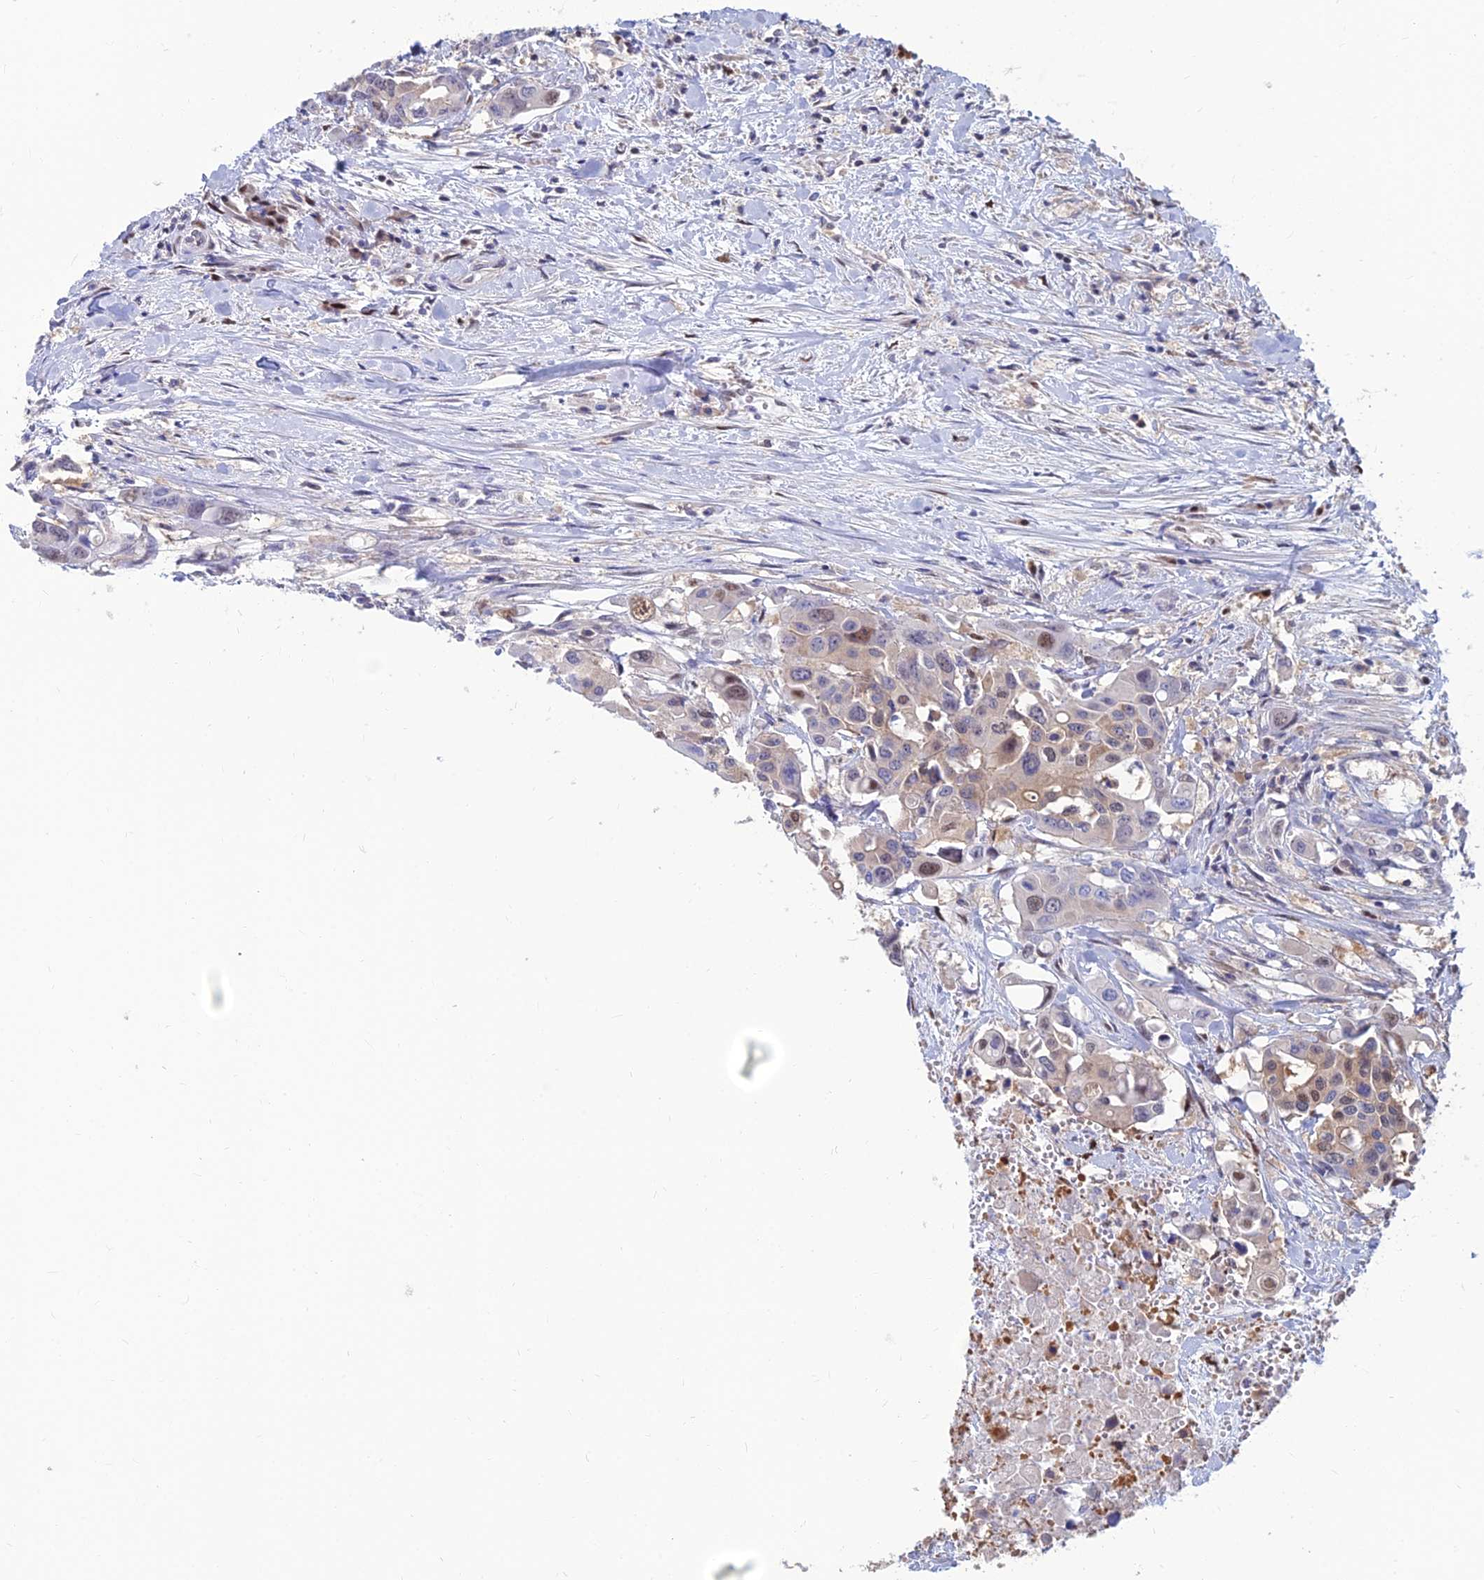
{"staining": {"intensity": "moderate", "quantity": "25%-75%", "location": "cytoplasmic/membranous,nuclear"}, "tissue": "colorectal cancer", "cell_type": "Tumor cells", "image_type": "cancer", "snomed": [{"axis": "morphology", "description": "Adenocarcinoma, NOS"}, {"axis": "topography", "description": "Colon"}], "caption": "Protein staining of adenocarcinoma (colorectal) tissue demonstrates moderate cytoplasmic/membranous and nuclear expression in about 25%-75% of tumor cells. Immunohistochemistry stains the protein of interest in brown and the nuclei are stained blue.", "gene": "DNPEP", "patient": {"sex": "male", "age": 77}}